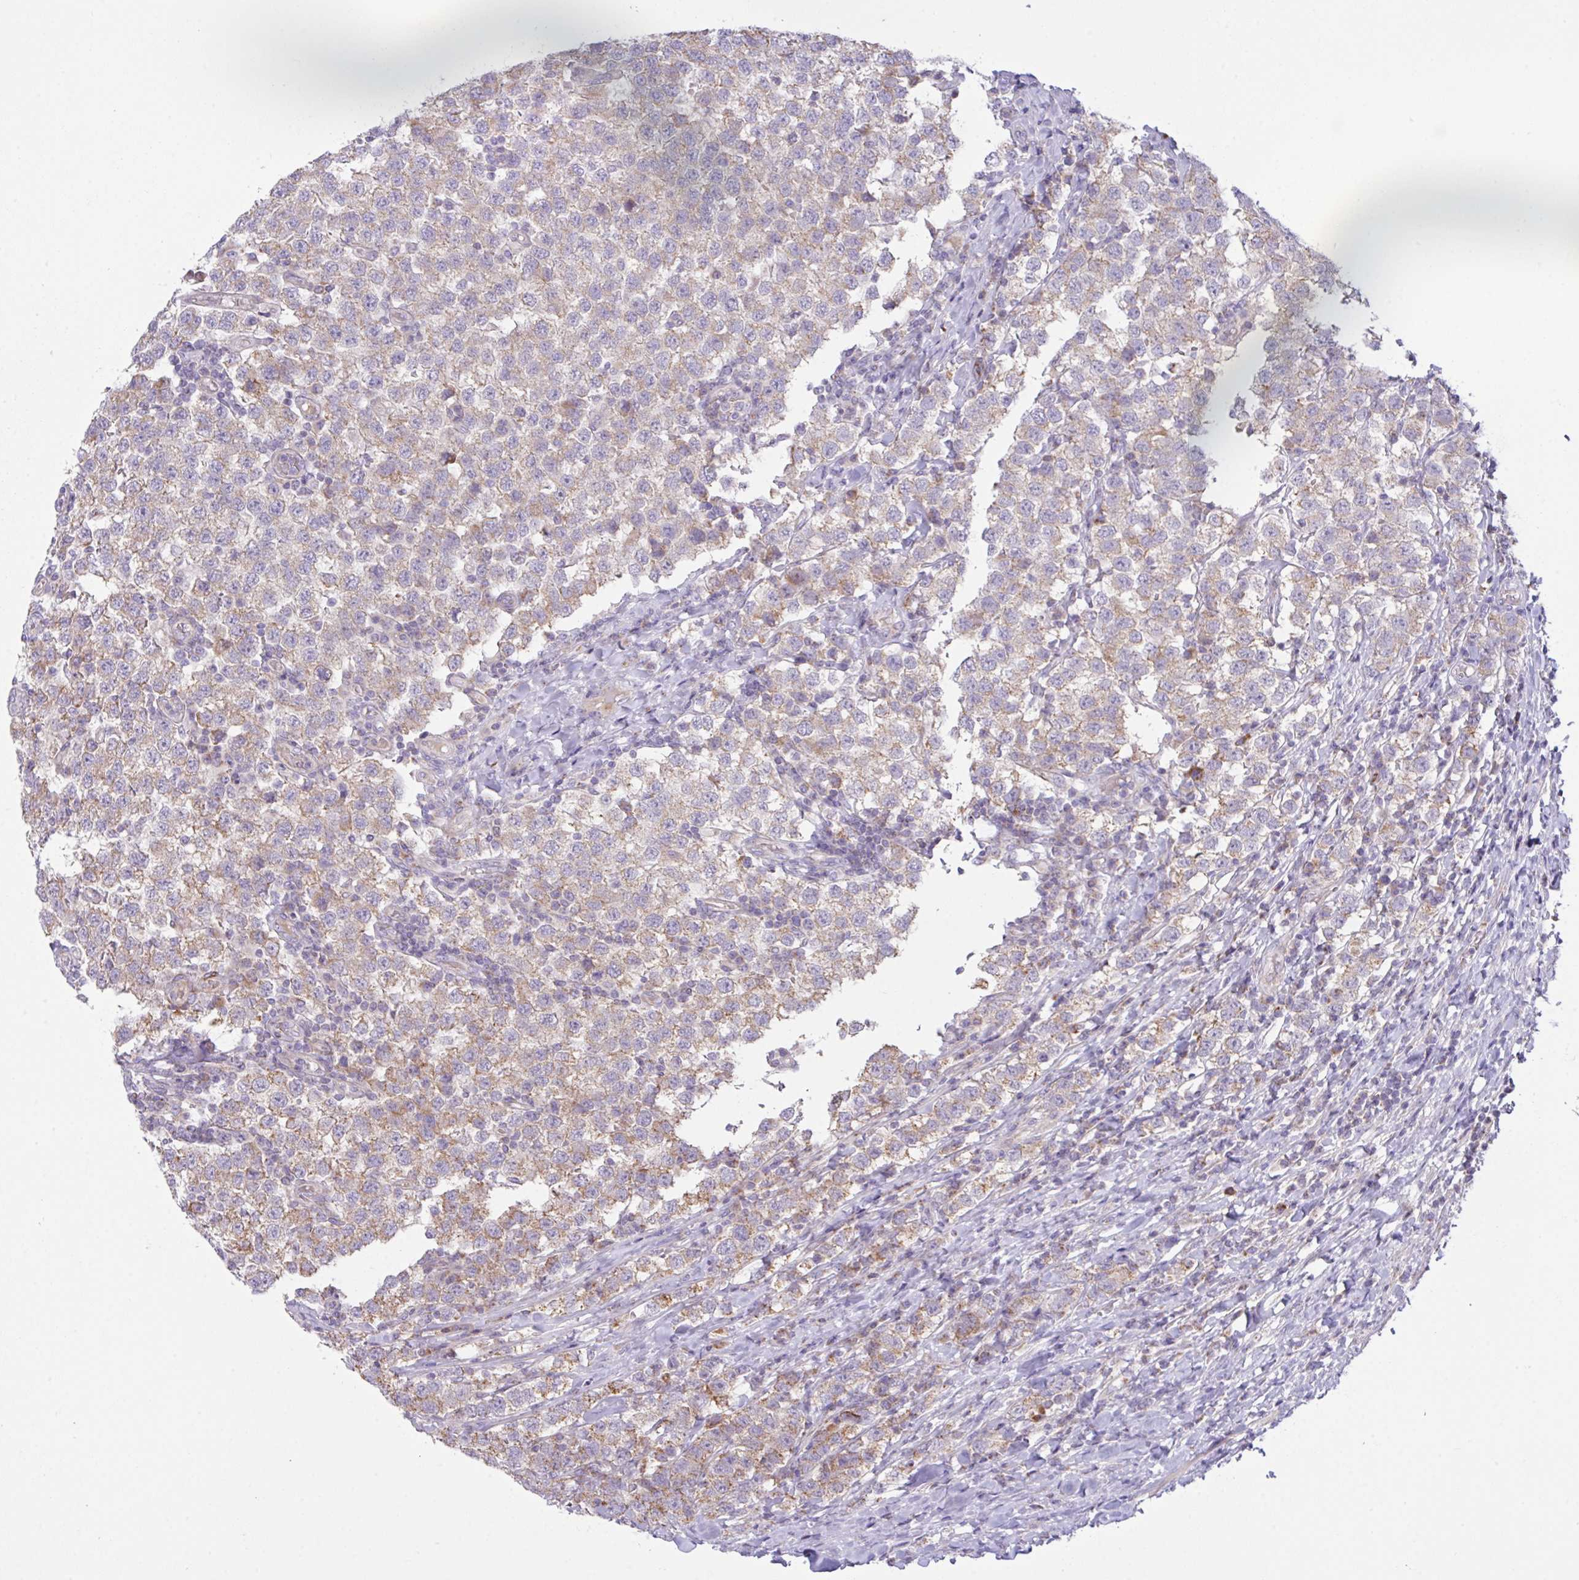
{"staining": {"intensity": "weak", "quantity": ">75%", "location": "cytoplasmic/membranous"}, "tissue": "testis cancer", "cell_type": "Tumor cells", "image_type": "cancer", "snomed": [{"axis": "morphology", "description": "Seminoma, NOS"}, {"axis": "topography", "description": "Testis"}], "caption": "An immunohistochemistry photomicrograph of tumor tissue is shown. Protein staining in brown shows weak cytoplasmic/membranous positivity in seminoma (testis) within tumor cells.", "gene": "CHDH", "patient": {"sex": "male", "age": 34}}